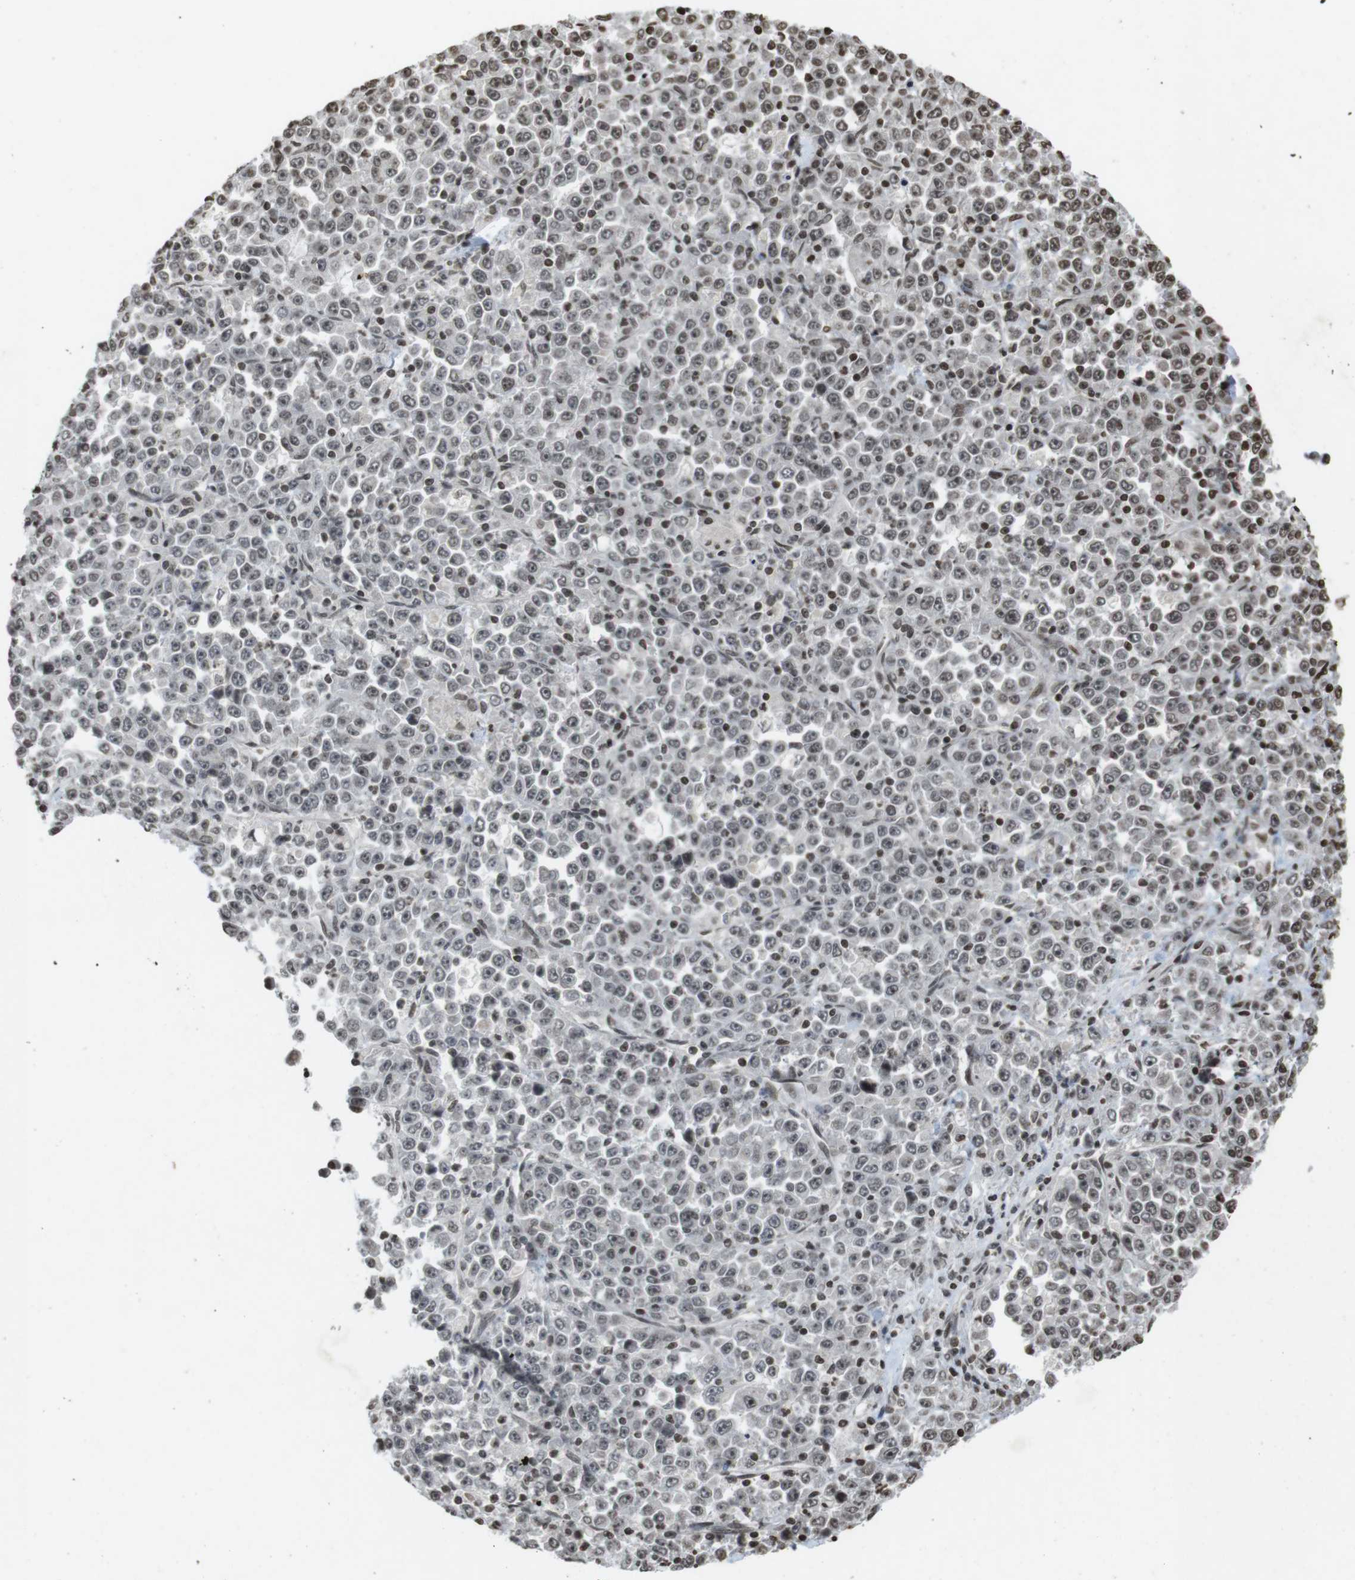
{"staining": {"intensity": "weak", "quantity": ">75%", "location": "nuclear"}, "tissue": "stomach cancer", "cell_type": "Tumor cells", "image_type": "cancer", "snomed": [{"axis": "morphology", "description": "Normal tissue, NOS"}, {"axis": "morphology", "description": "Adenocarcinoma, NOS"}, {"axis": "topography", "description": "Stomach, upper"}, {"axis": "topography", "description": "Stomach"}], "caption": "Tumor cells show weak nuclear staining in approximately >75% of cells in stomach cancer (adenocarcinoma).", "gene": "FOXA3", "patient": {"sex": "male", "age": 59}}